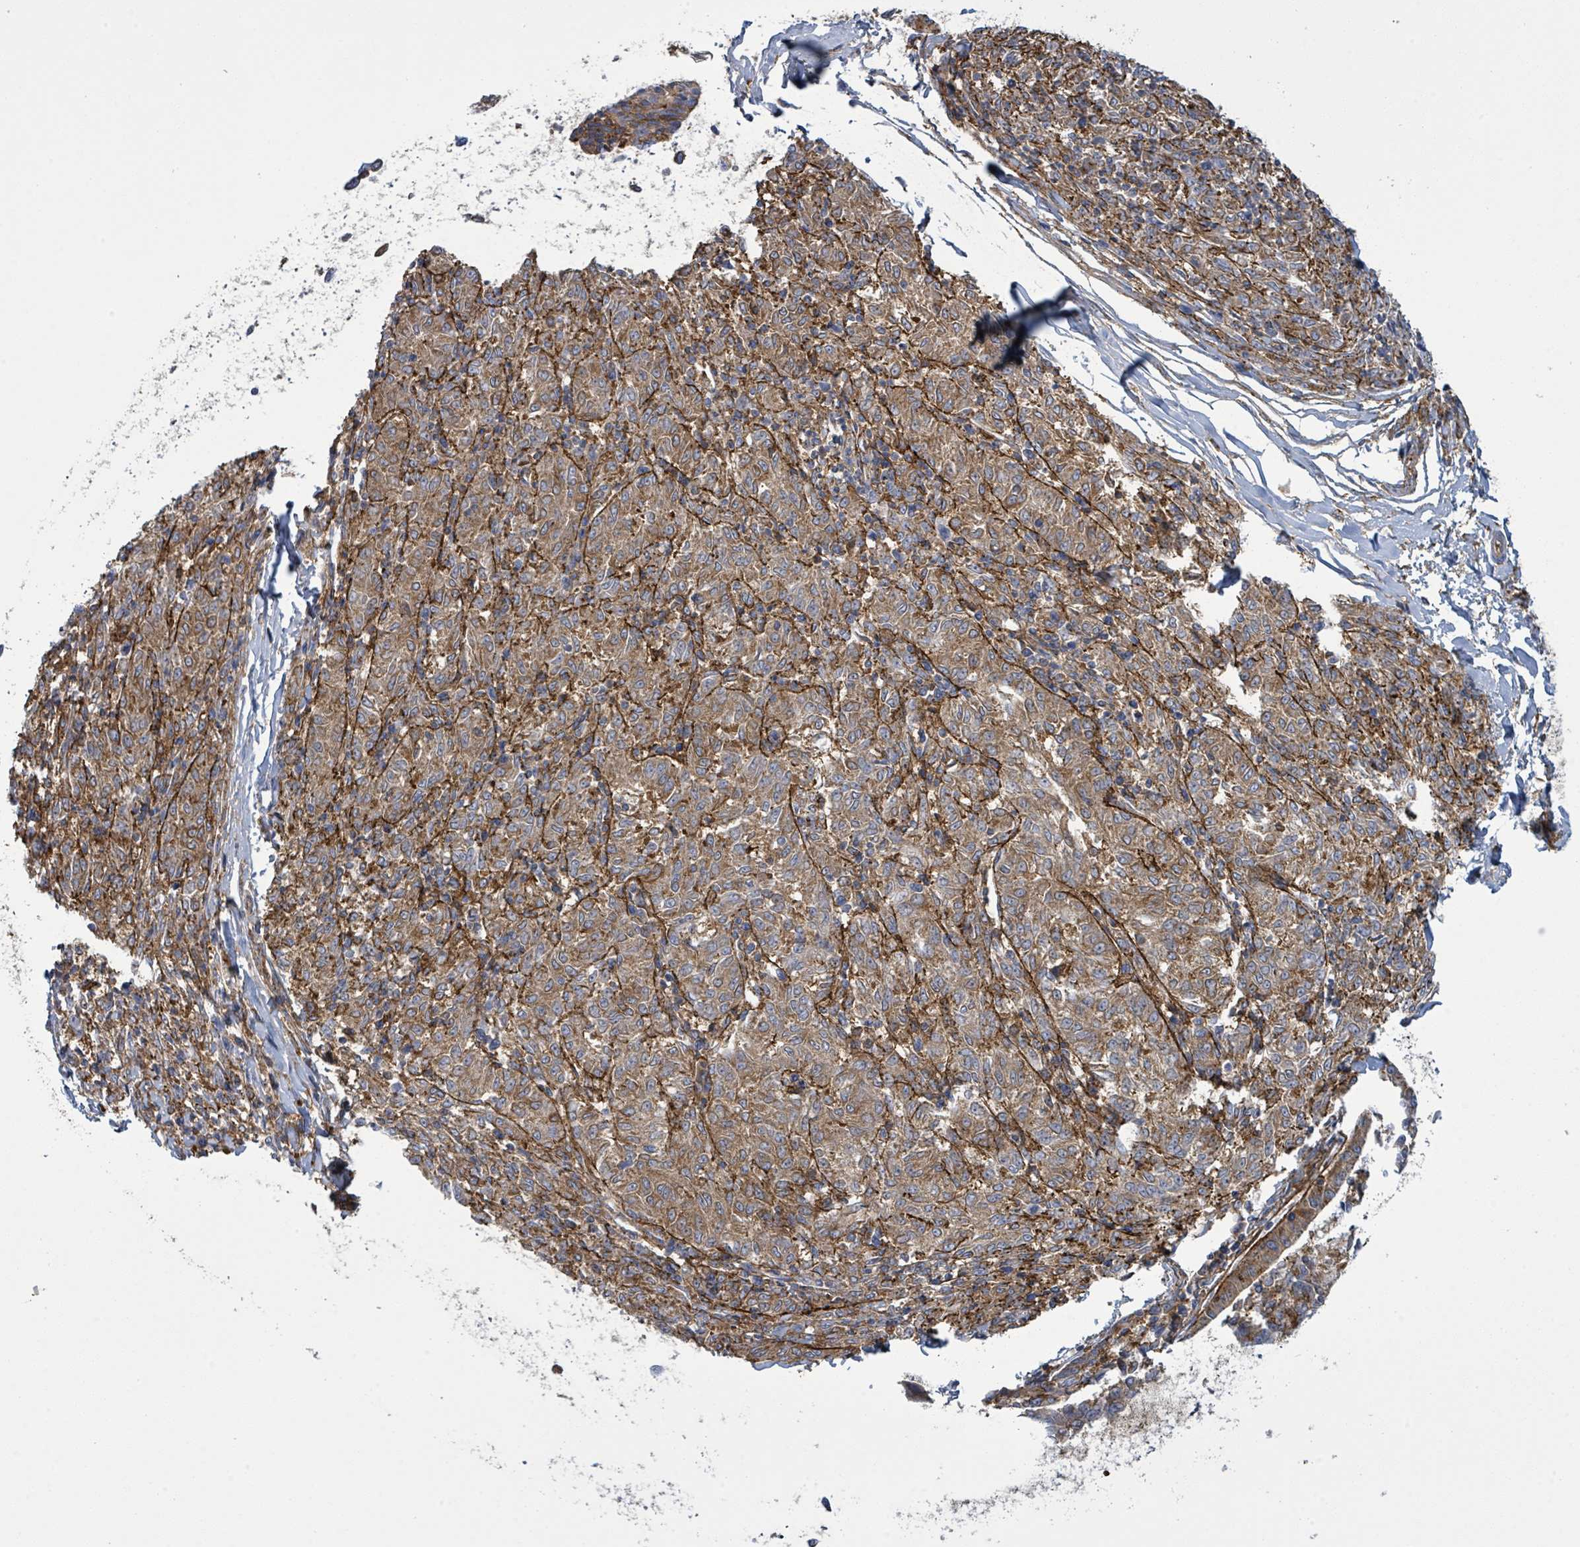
{"staining": {"intensity": "moderate", "quantity": ">75%", "location": "cytoplasmic/membranous"}, "tissue": "melanoma", "cell_type": "Tumor cells", "image_type": "cancer", "snomed": [{"axis": "morphology", "description": "Malignant melanoma, NOS"}, {"axis": "topography", "description": "Skin"}], "caption": "Immunohistochemical staining of melanoma reveals medium levels of moderate cytoplasmic/membranous protein positivity in about >75% of tumor cells.", "gene": "EGFL7", "patient": {"sex": "female", "age": 72}}